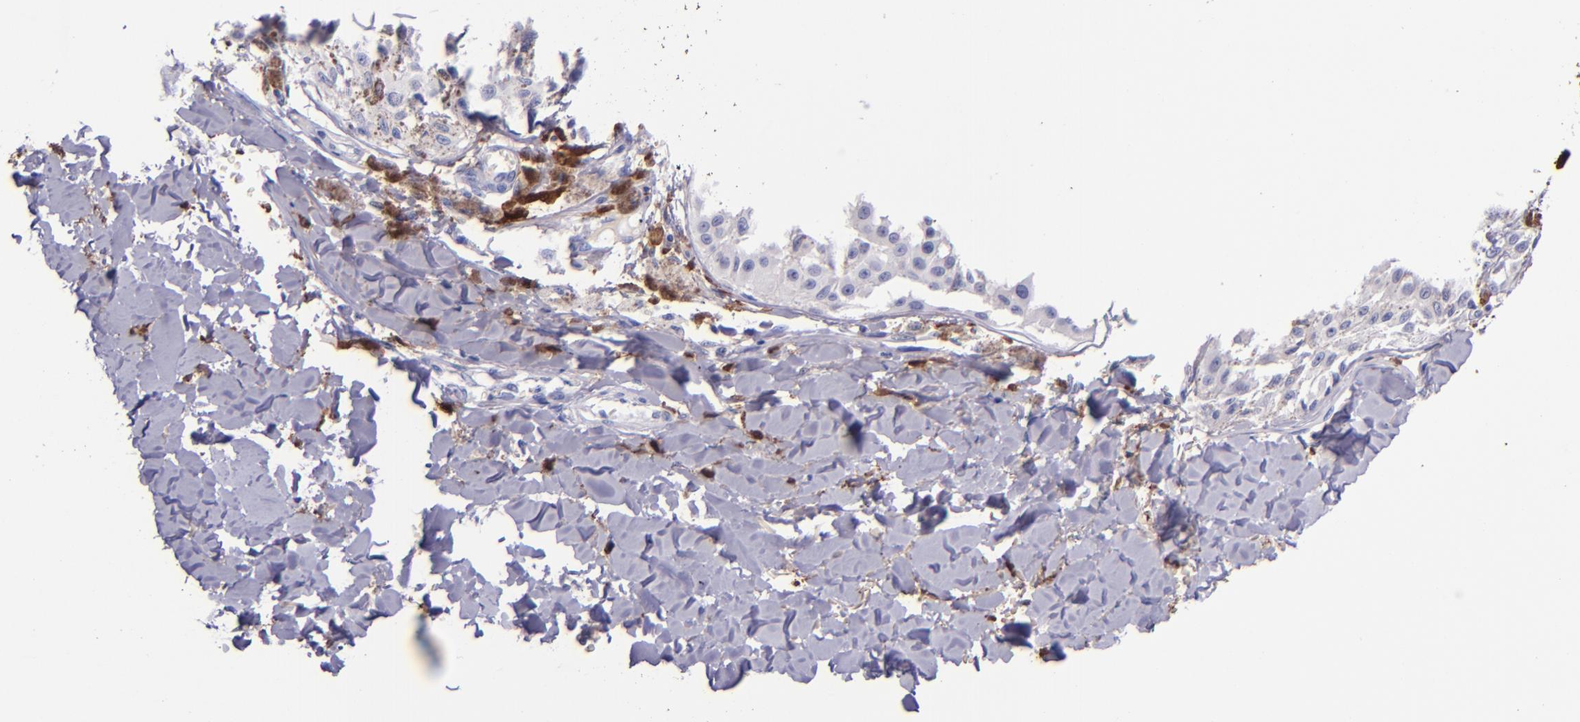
{"staining": {"intensity": "negative", "quantity": "none", "location": "none"}, "tissue": "melanoma", "cell_type": "Tumor cells", "image_type": "cancer", "snomed": [{"axis": "morphology", "description": "Malignant melanoma, NOS"}, {"axis": "topography", "description": "Skin"}], "caption": "Immunohistochemistry (IHC) micrograph of melanoma stained for a protein (brown), which demonstrates no staining in tumor cells.", "gene": "F13A1", "patient": {"sex": "female", "age": 82}}